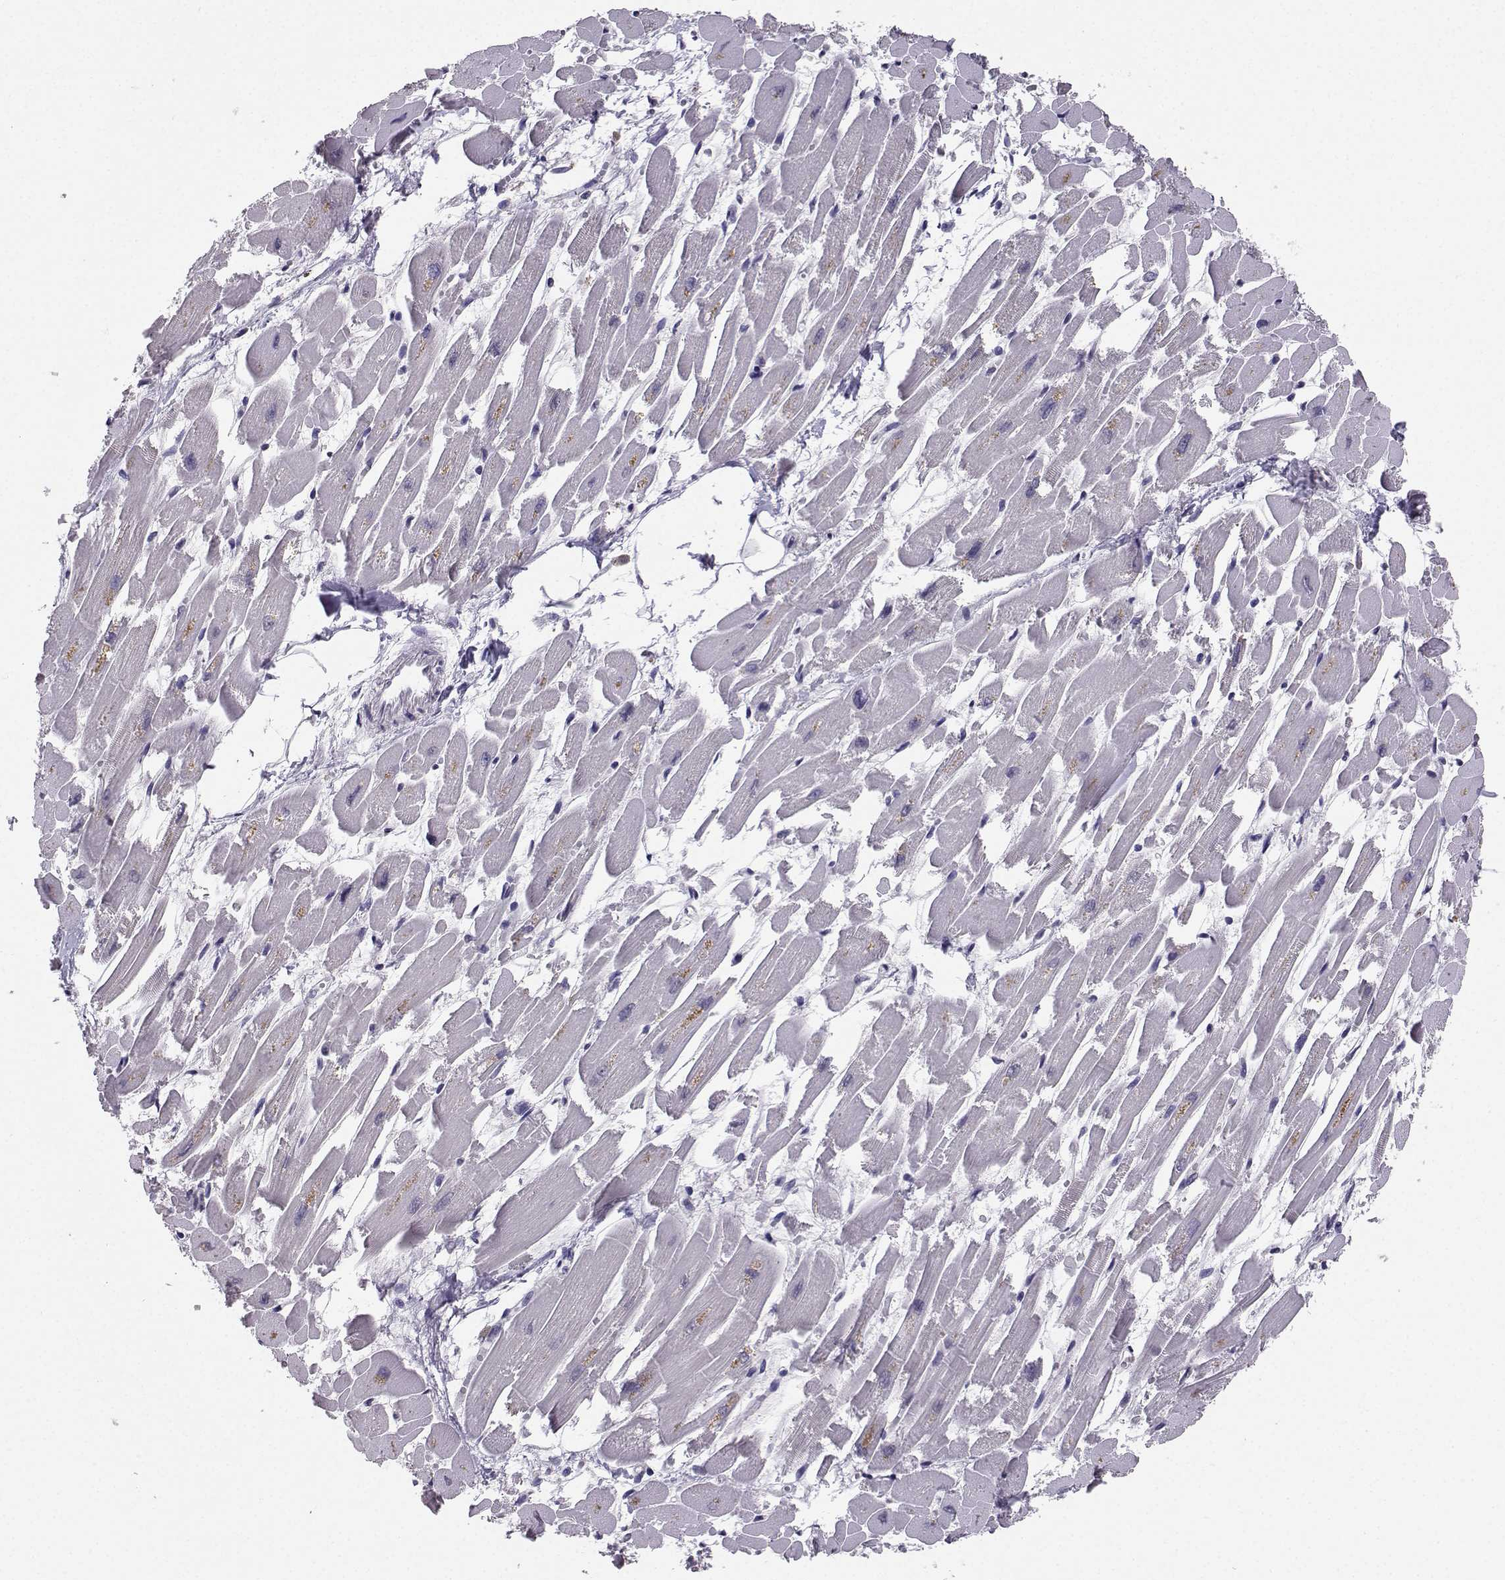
{"staining": {"intensity": "negative", "quantity": "none", "location": "none"}, "tissue": "heart muscle", "cell_type": "Cardiomyocytes", "image_type": "normal", "snomed": [{"axis": "morphology", "description": "Normal tissue, NOS"}, {"axis": "topography", "description": "Heart"}], "caption": "An IHC image of benign heart muscle is shown. There is no staining in cardiomyocytes of heart muscle. (DAB (3,3'-diaminobenzidine) IHC with hematoxylin counter stain).", "gene": "SPAG11A", "patient": {"sex": "female", "age": 52}}